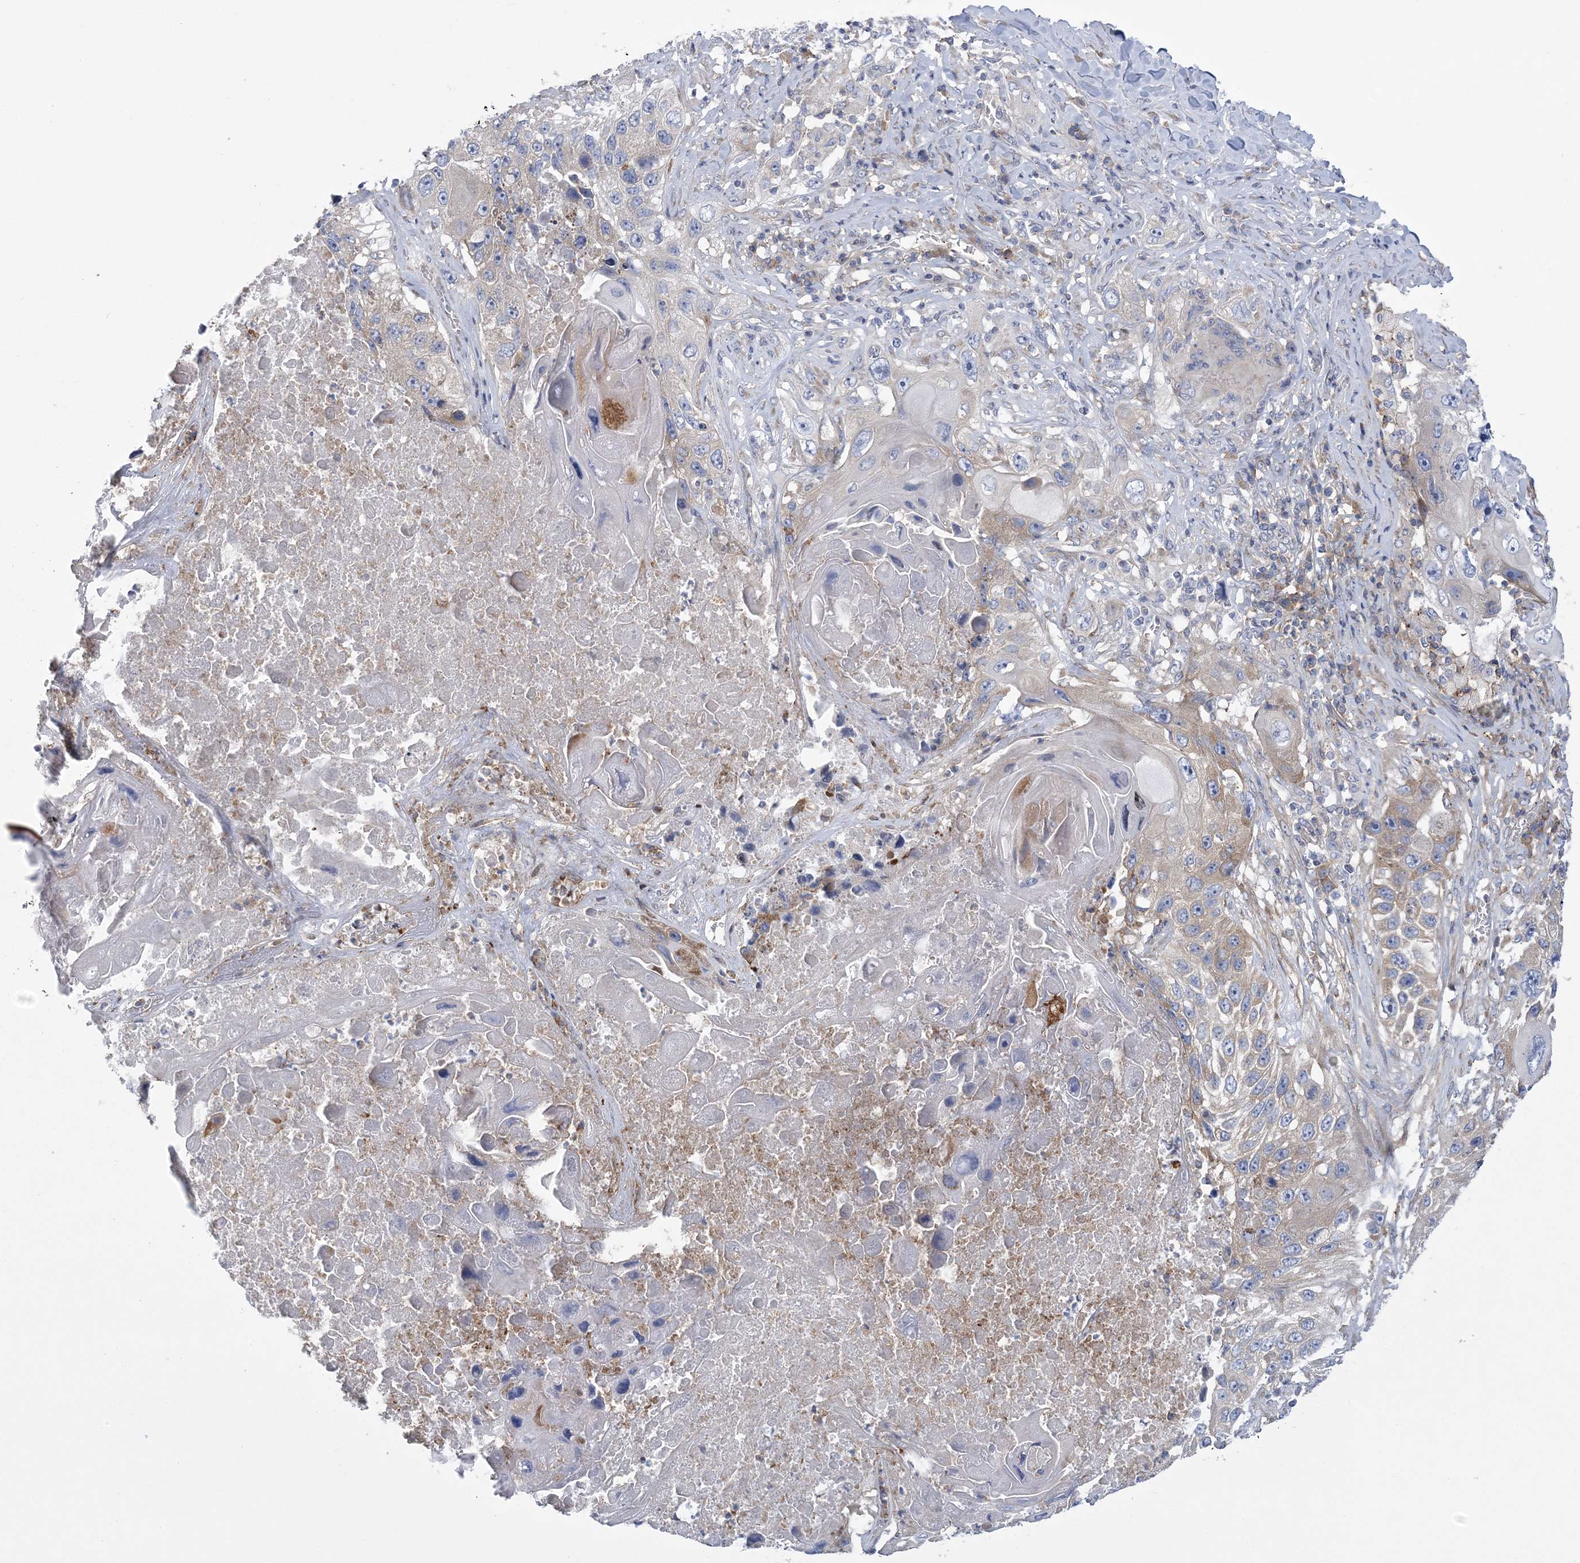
{"staining": {"intensity": "weak", "quantity": "<25%", "location": "cytoplasmic/membranous"}, "tissue": "lung cancer", "cell_type": "Tumor cells", "image_type": "cancer", "snomed": [{"axis": "morphology", "description": "Squamous cell carcinoma, NOS"}, {"axis": "topography", "description": "Lung"}], "caption": "Immunohistochemistry (IHC) of human lung cancer shows no staining in tumor cells.", "gene": "ARSJ", "patient": {"sex": "male", "age": 61}}